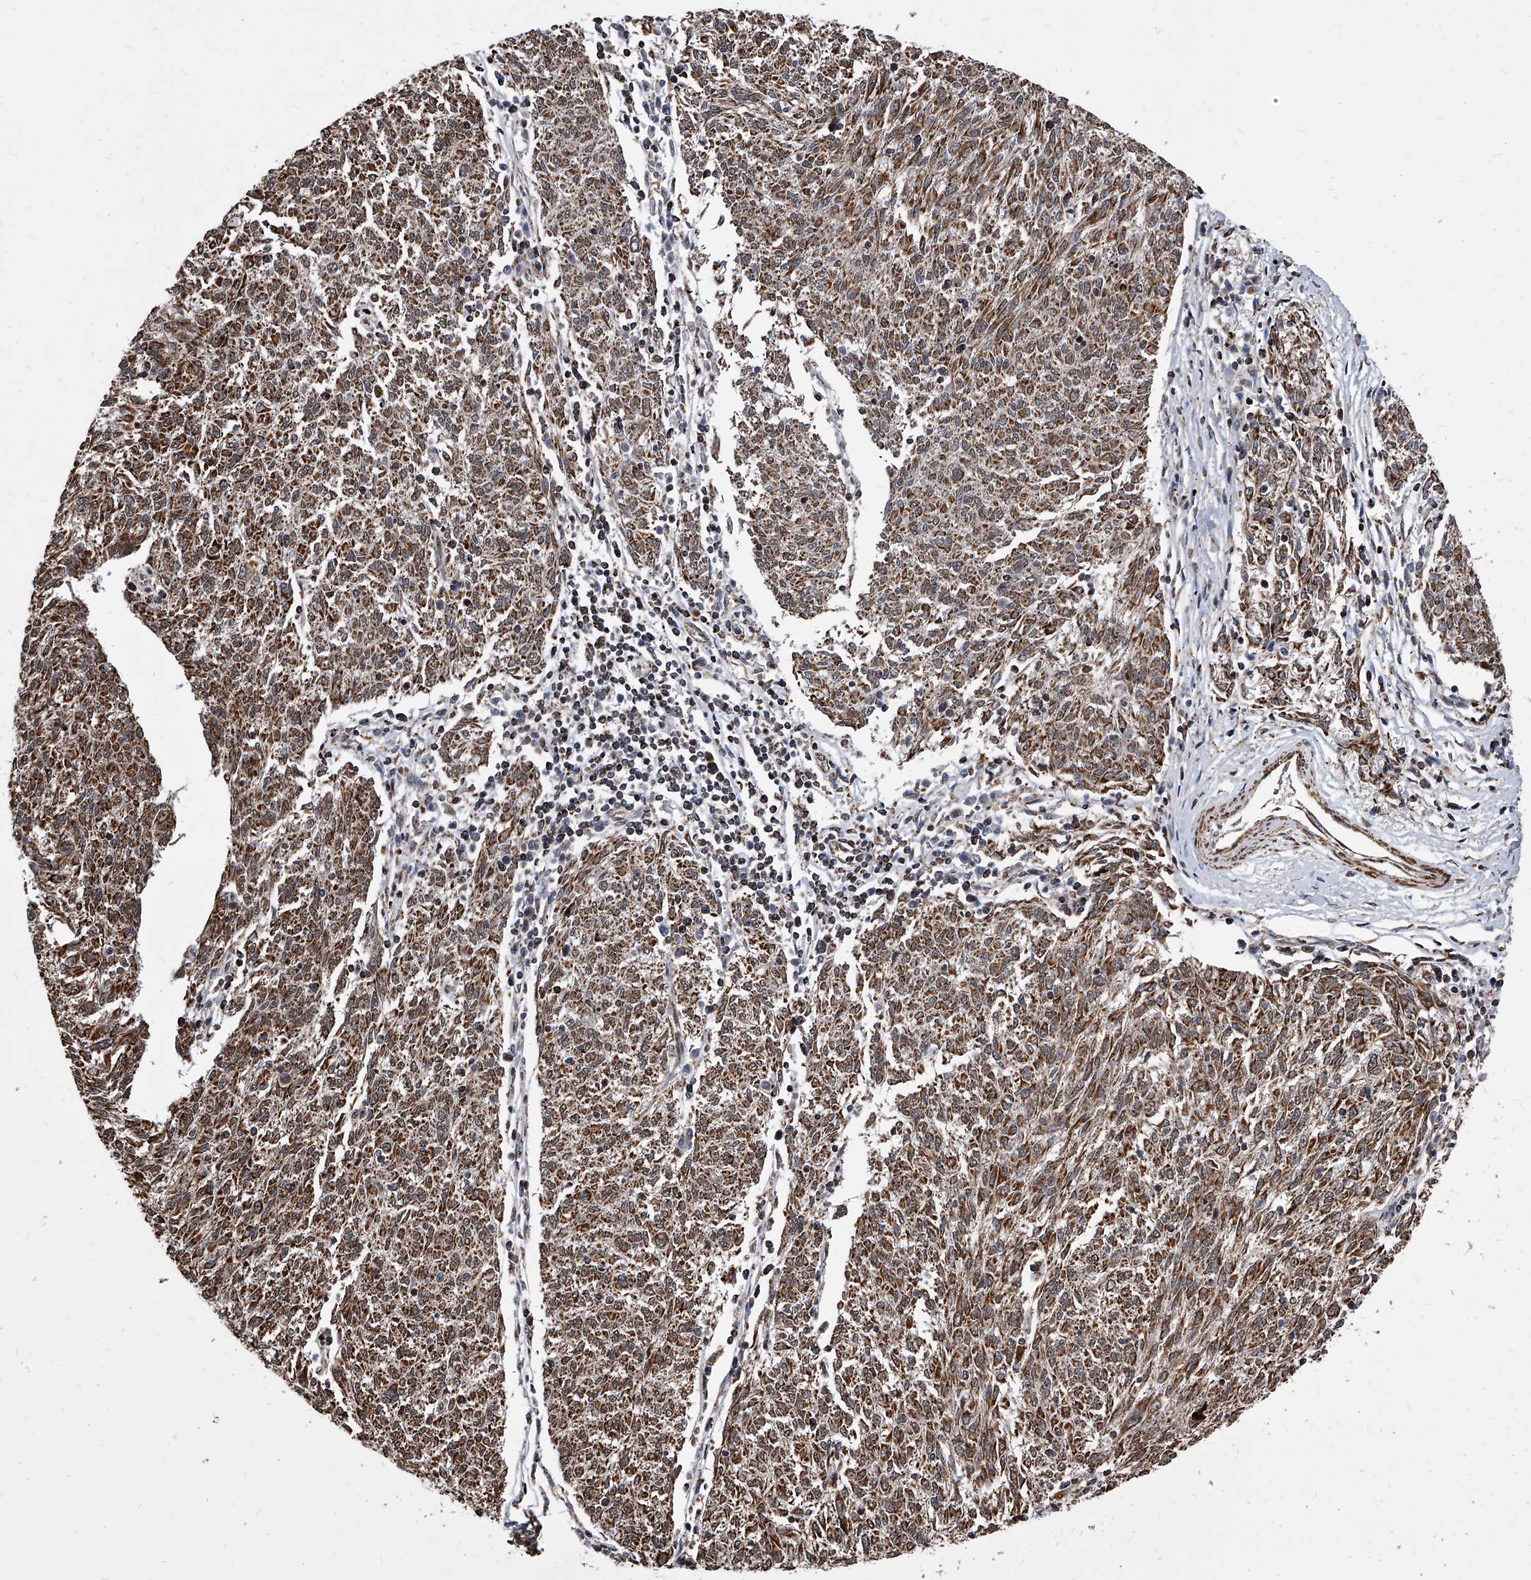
{"staining": {"intensity": "moderate", "quantity": ">75%", "location": "cytoplasmic/membranous"}, "tissue": "melanoma", "cell_type": "Tumor cells", "image_type": "cancer", "snomed": [{"axis": "morphology", "description": "Malignant melanoma, NOS"}, {"axis": "topography", "description": "Skin"}], "caption": "Melanoma stained for a protein exhibits moderate cytoplasmic/membranous positivity in tumor cells. The staining is performed using DAB brown chromogen to label protein expression. The nuclei are counter-stained blue using hematoxylin.", "gene": "DUSP22", "patient": {"sex": "female", "age": 72}}